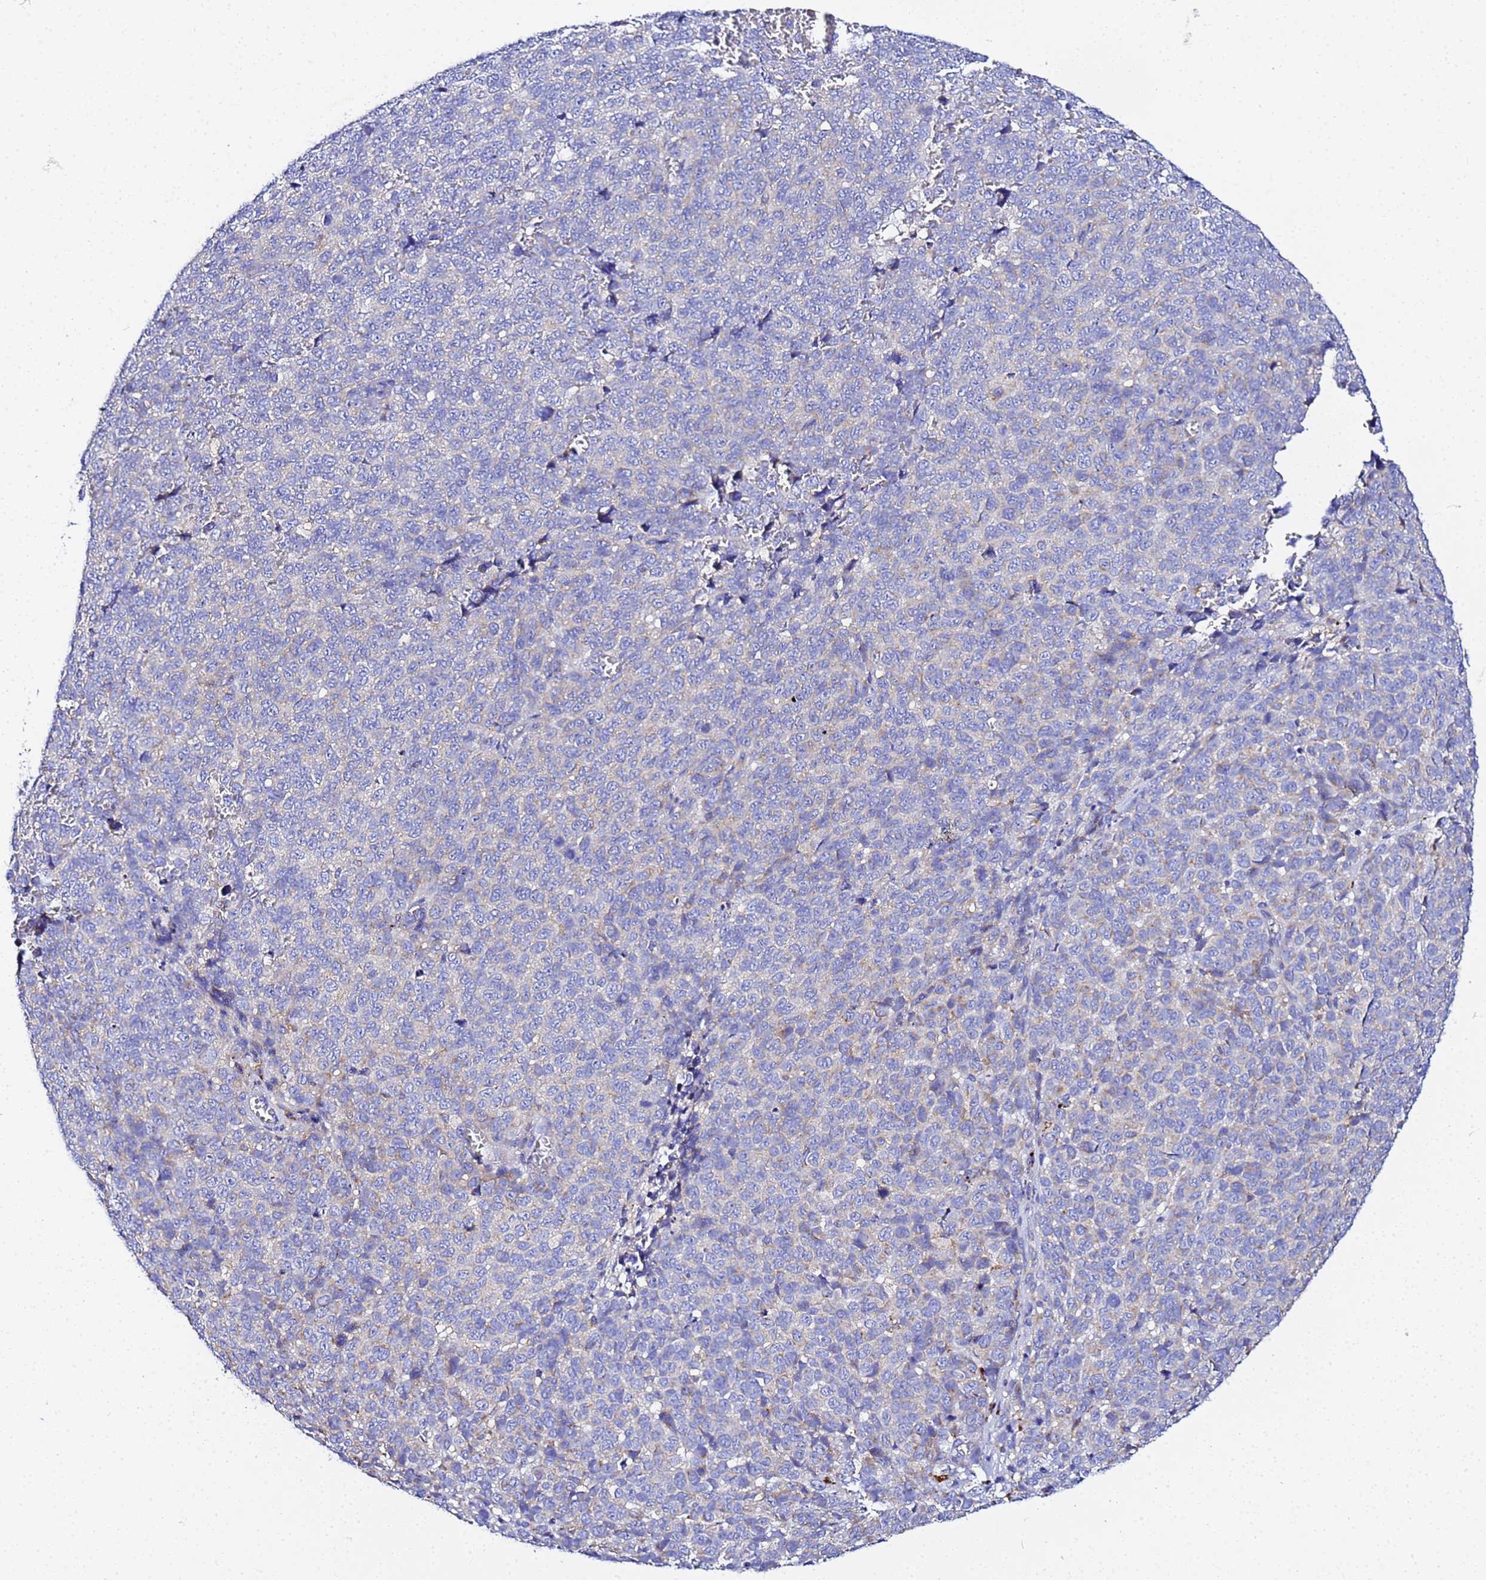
{"staining": {"intensity": "negative", "quantity": "none", "location": "none"}, "tissue": "melanoma", "cell_type": "Tumor cells", "image_type": "cancer", "snomed": [{"axis": "morphology", "description": "Malignant melanoma, NOS"}, {"axis": "topography", "description": "Nose, NOS"}], "caption": "High magnification brightfield microscopy of melanoma stained with DAB (3,3'-diaminobenzidine) (brown) and counterstained with hematoxylin (blue): tumor cells show no significant positivity.", "gene": "VTI1B", "patient": {"sex": "female", "age": 48}}